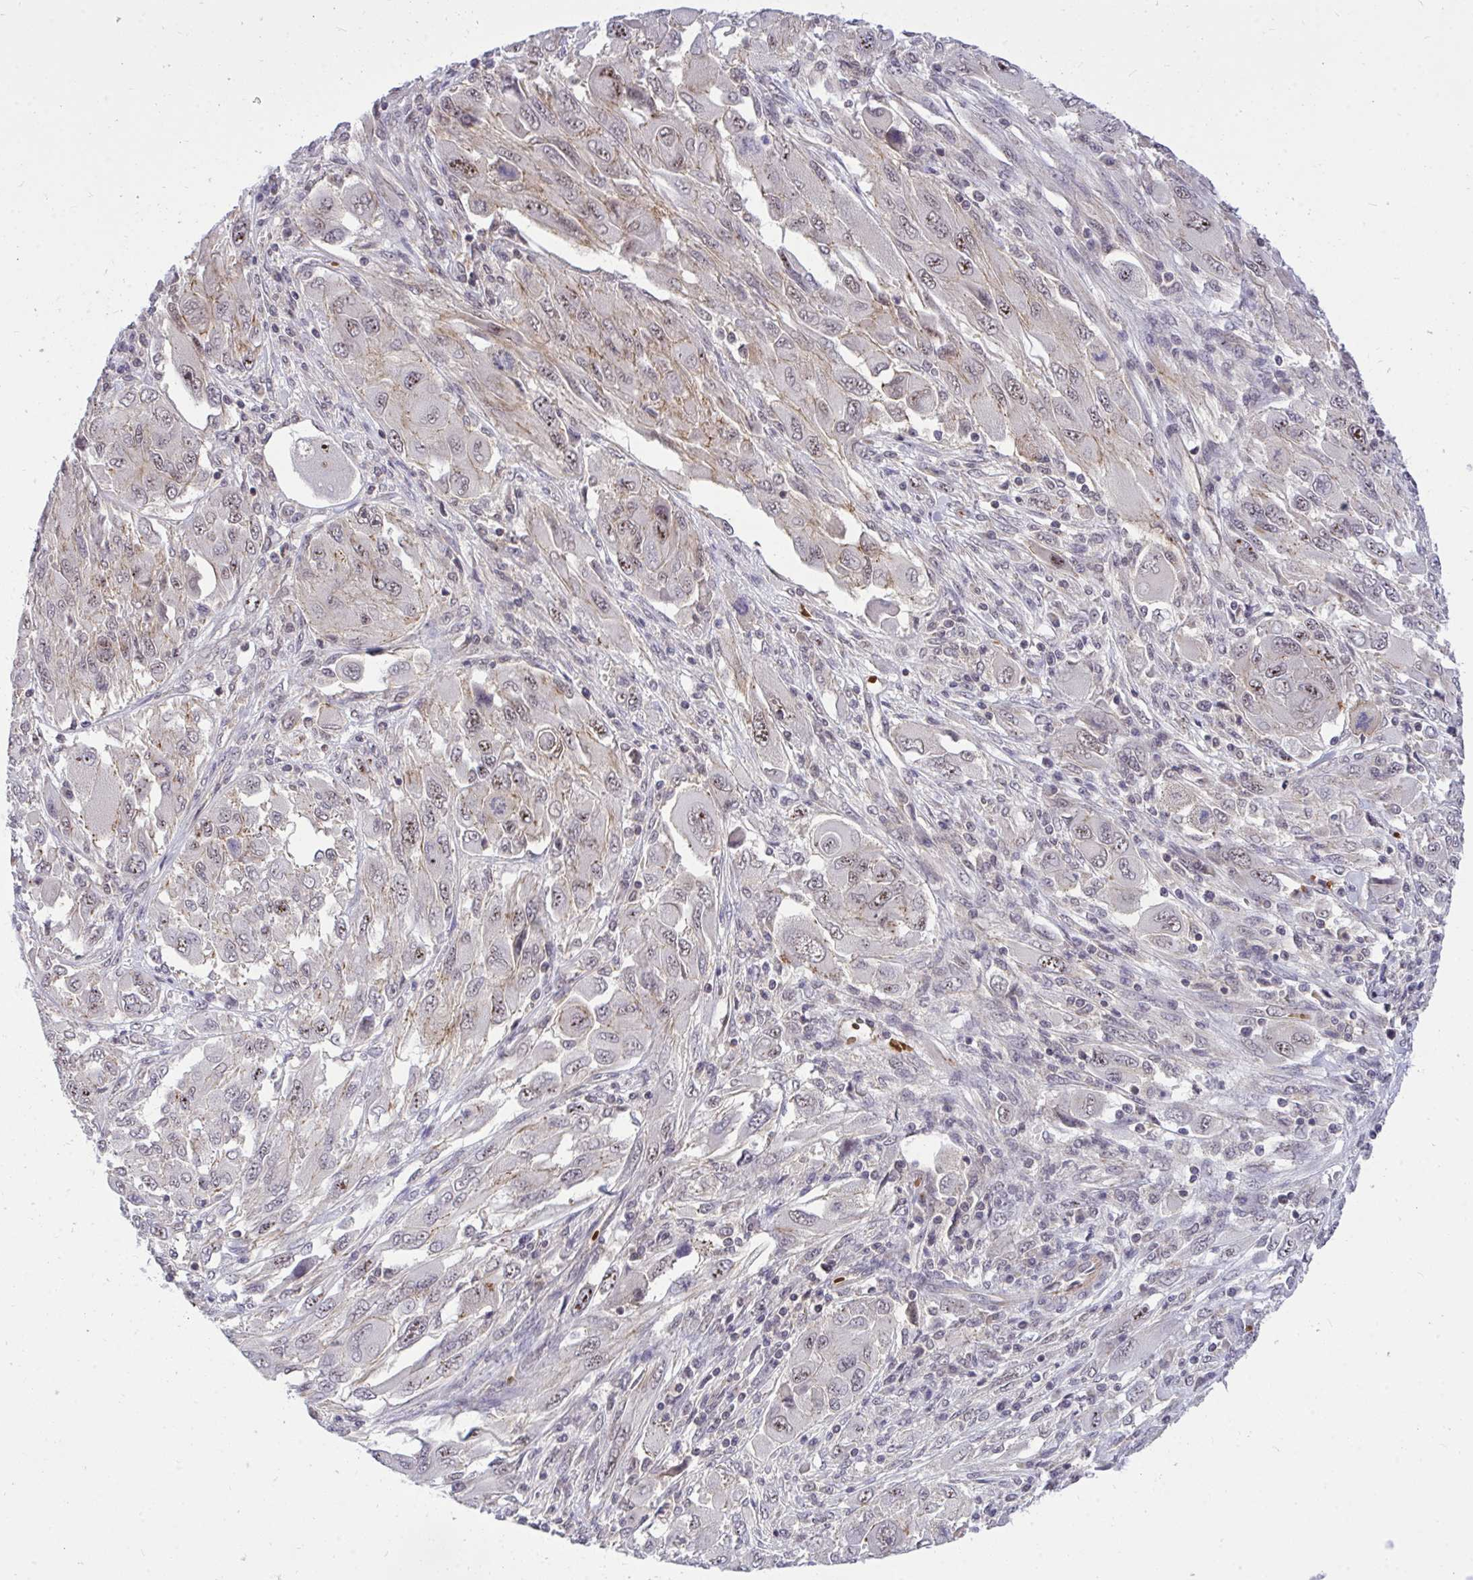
{"staining": {"intensity": "negative", "quantity": "none", "location": "none"}, "tissue": "melanoma", "cell_type": "Tumor cells", "image_type": "cancer", "snomed": [{"axis": "morphology", "description": "Malignant melanoma, NOS"}, {"axis": "topography", "description": "Skin"}], "caption": "Malignant melanoma stained for a protein using immunohistochemistry (IHC) reveals no staining tumor cells.", "gene": "PPP1CA", "patient": {"sex": "female", "age": 91}}